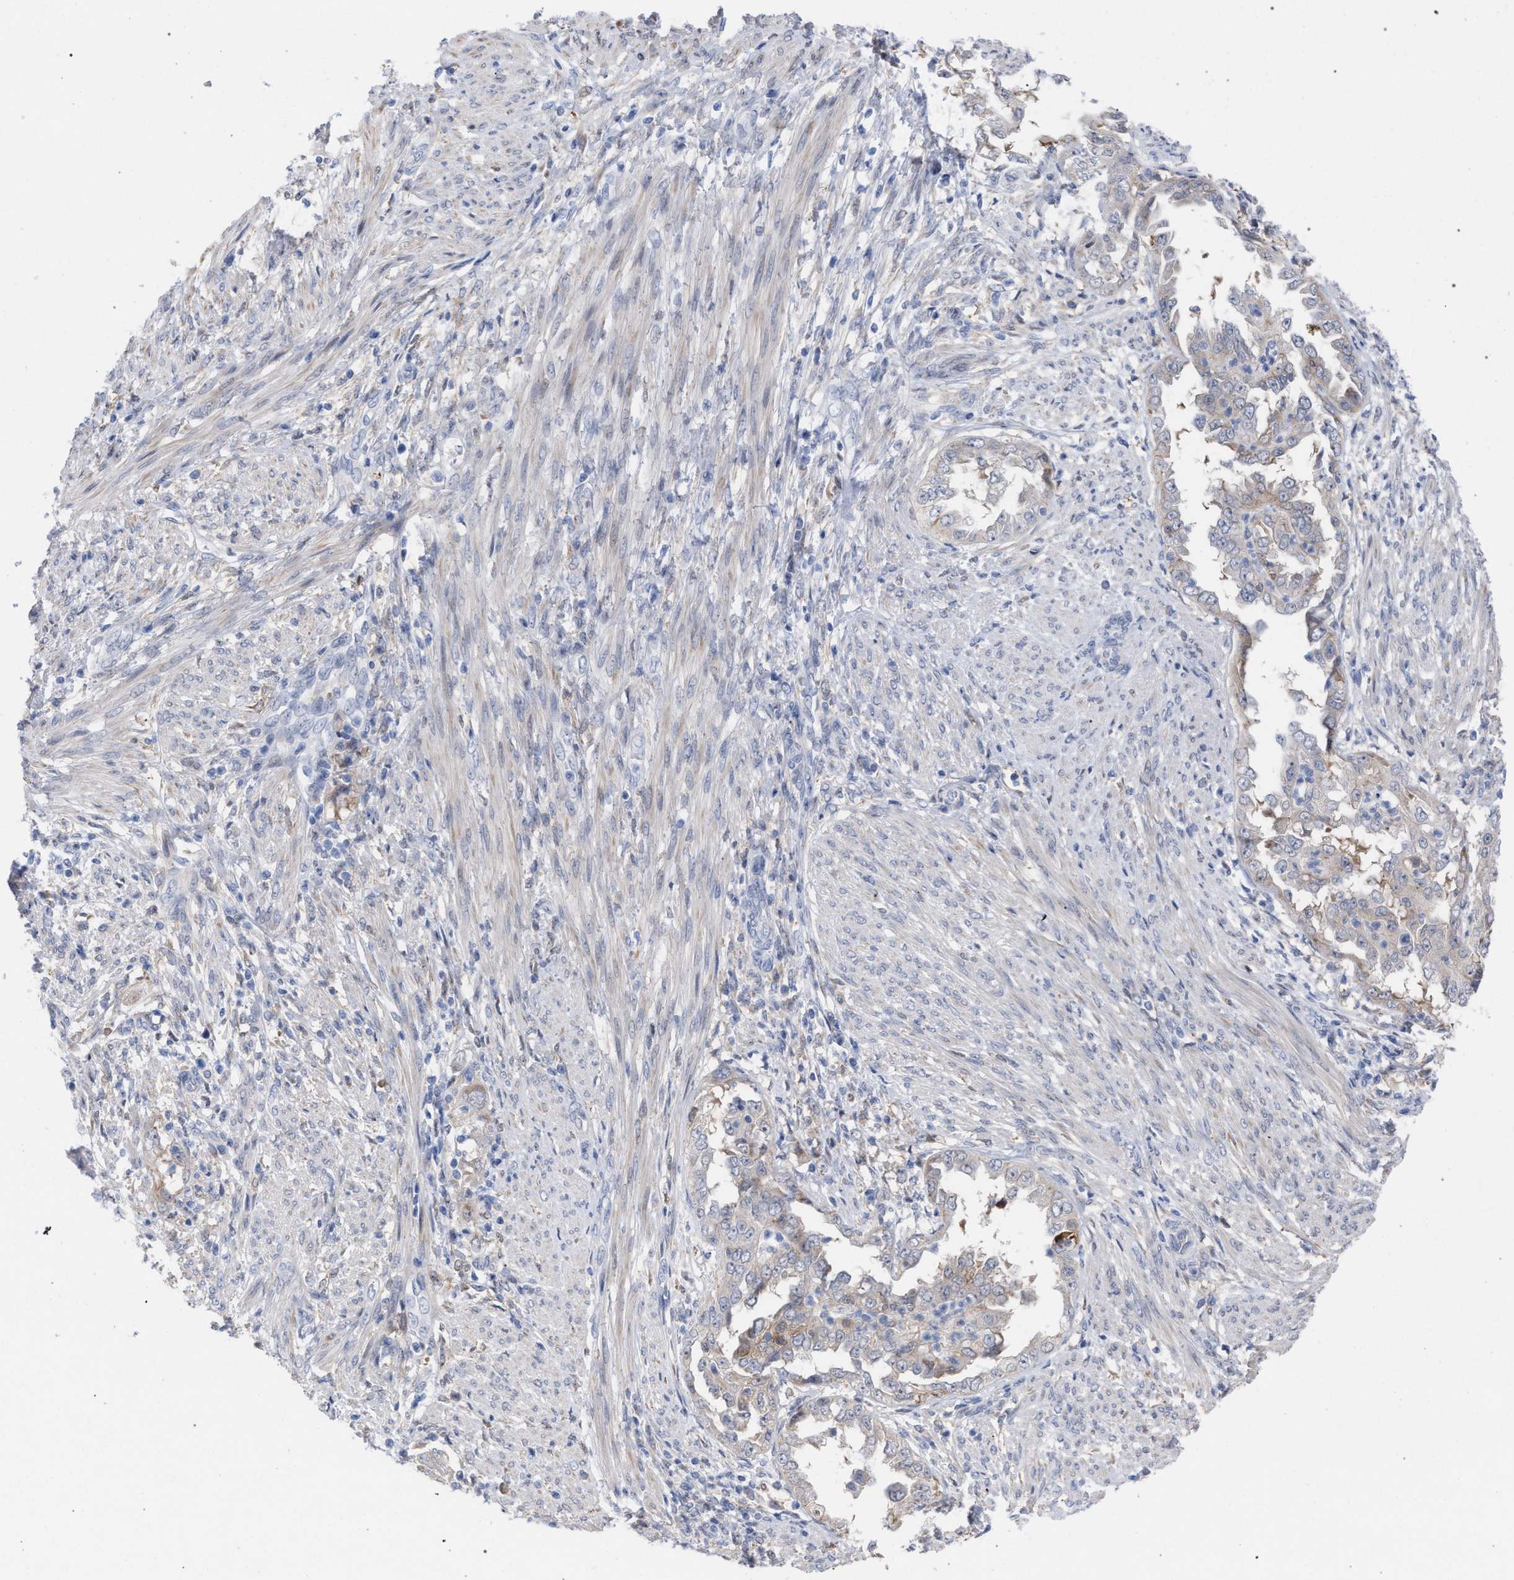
{"staining": {"intensity": "negative", "quantity": "none", "location": "none"}, "tissue": "endometrial cancer", "cell_type": "Tumor cells", "image_type": "cancer", "snomed": [{"axis": "morphology", "description": "Adenocarcinoma, NOS"}, {"axis": "topography", "description": "Endometrium"}], "caption": "IHC histopathology image of endometrial cancer stained for a protein (brown), which reveals no positivity in tumor cells.", "gene": "FHOD3", "patient": {"sex": "female", "age": 85}}